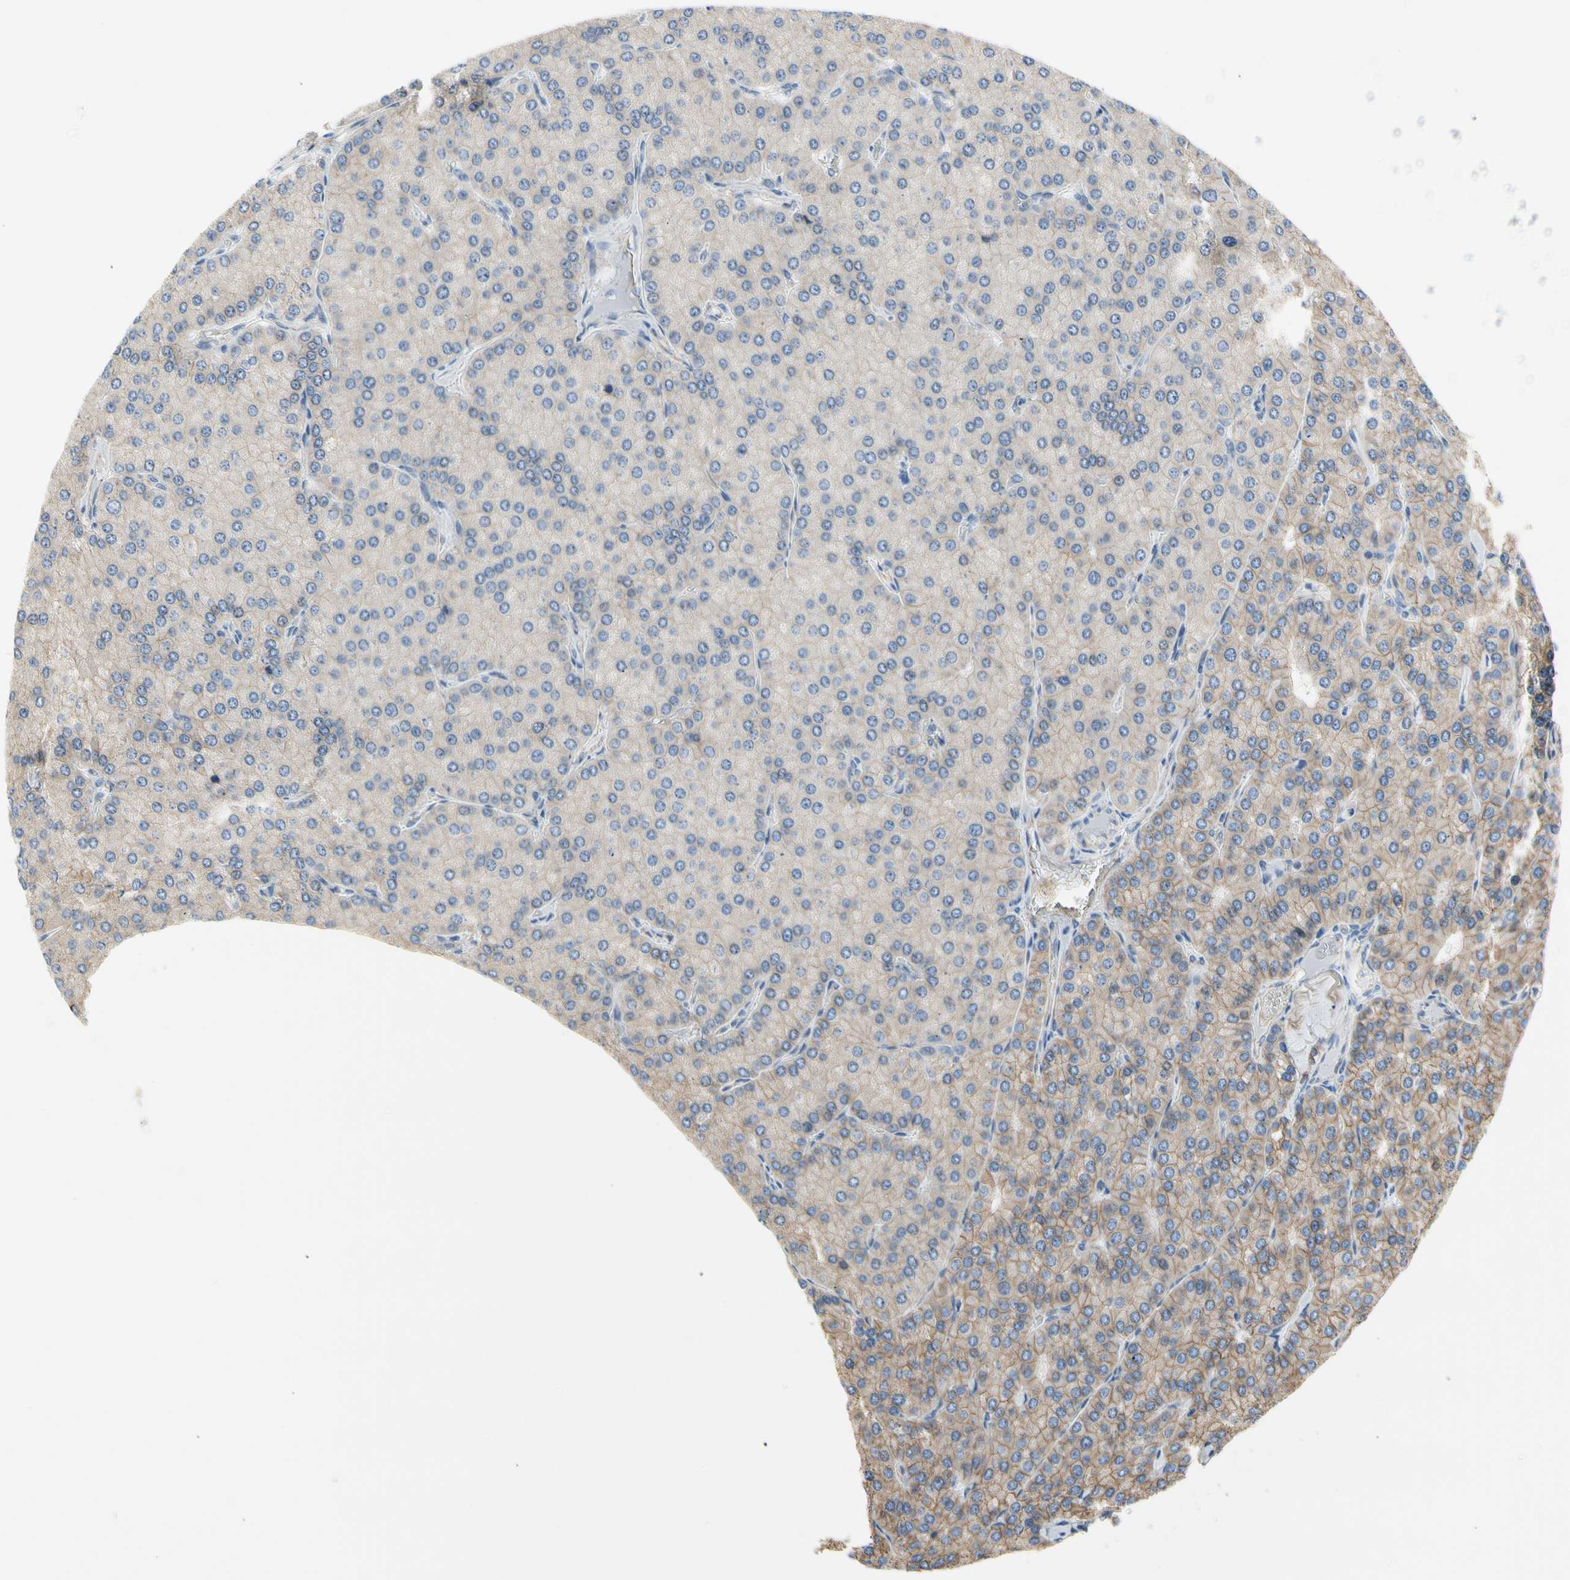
{"staining": {"intensity": "moderate", "quantity": ">75%", "location": "cytoplasmic/membranous"}, "tissue": "parathyroid gland", "cell_type": "Glandular cells", "image_type": "normal", "snomed": [{"axis": "morphology", "description": "Normal tissue, NOS"}, {"axis": "morphology", "description": "Adenoma, NOS"}, {"axis": "topography", "description": "Parathyroid gland"}], "caption": "This histopathology image displays immunohistochemistry (IHC) staining of unremarkable parathyroid gland, with medium moderate cytoplasmic/membranous positivity in approximately >75% of glandular cells.", "gene": "LGR6", "patient": {"sex": "female", "age": 86}}